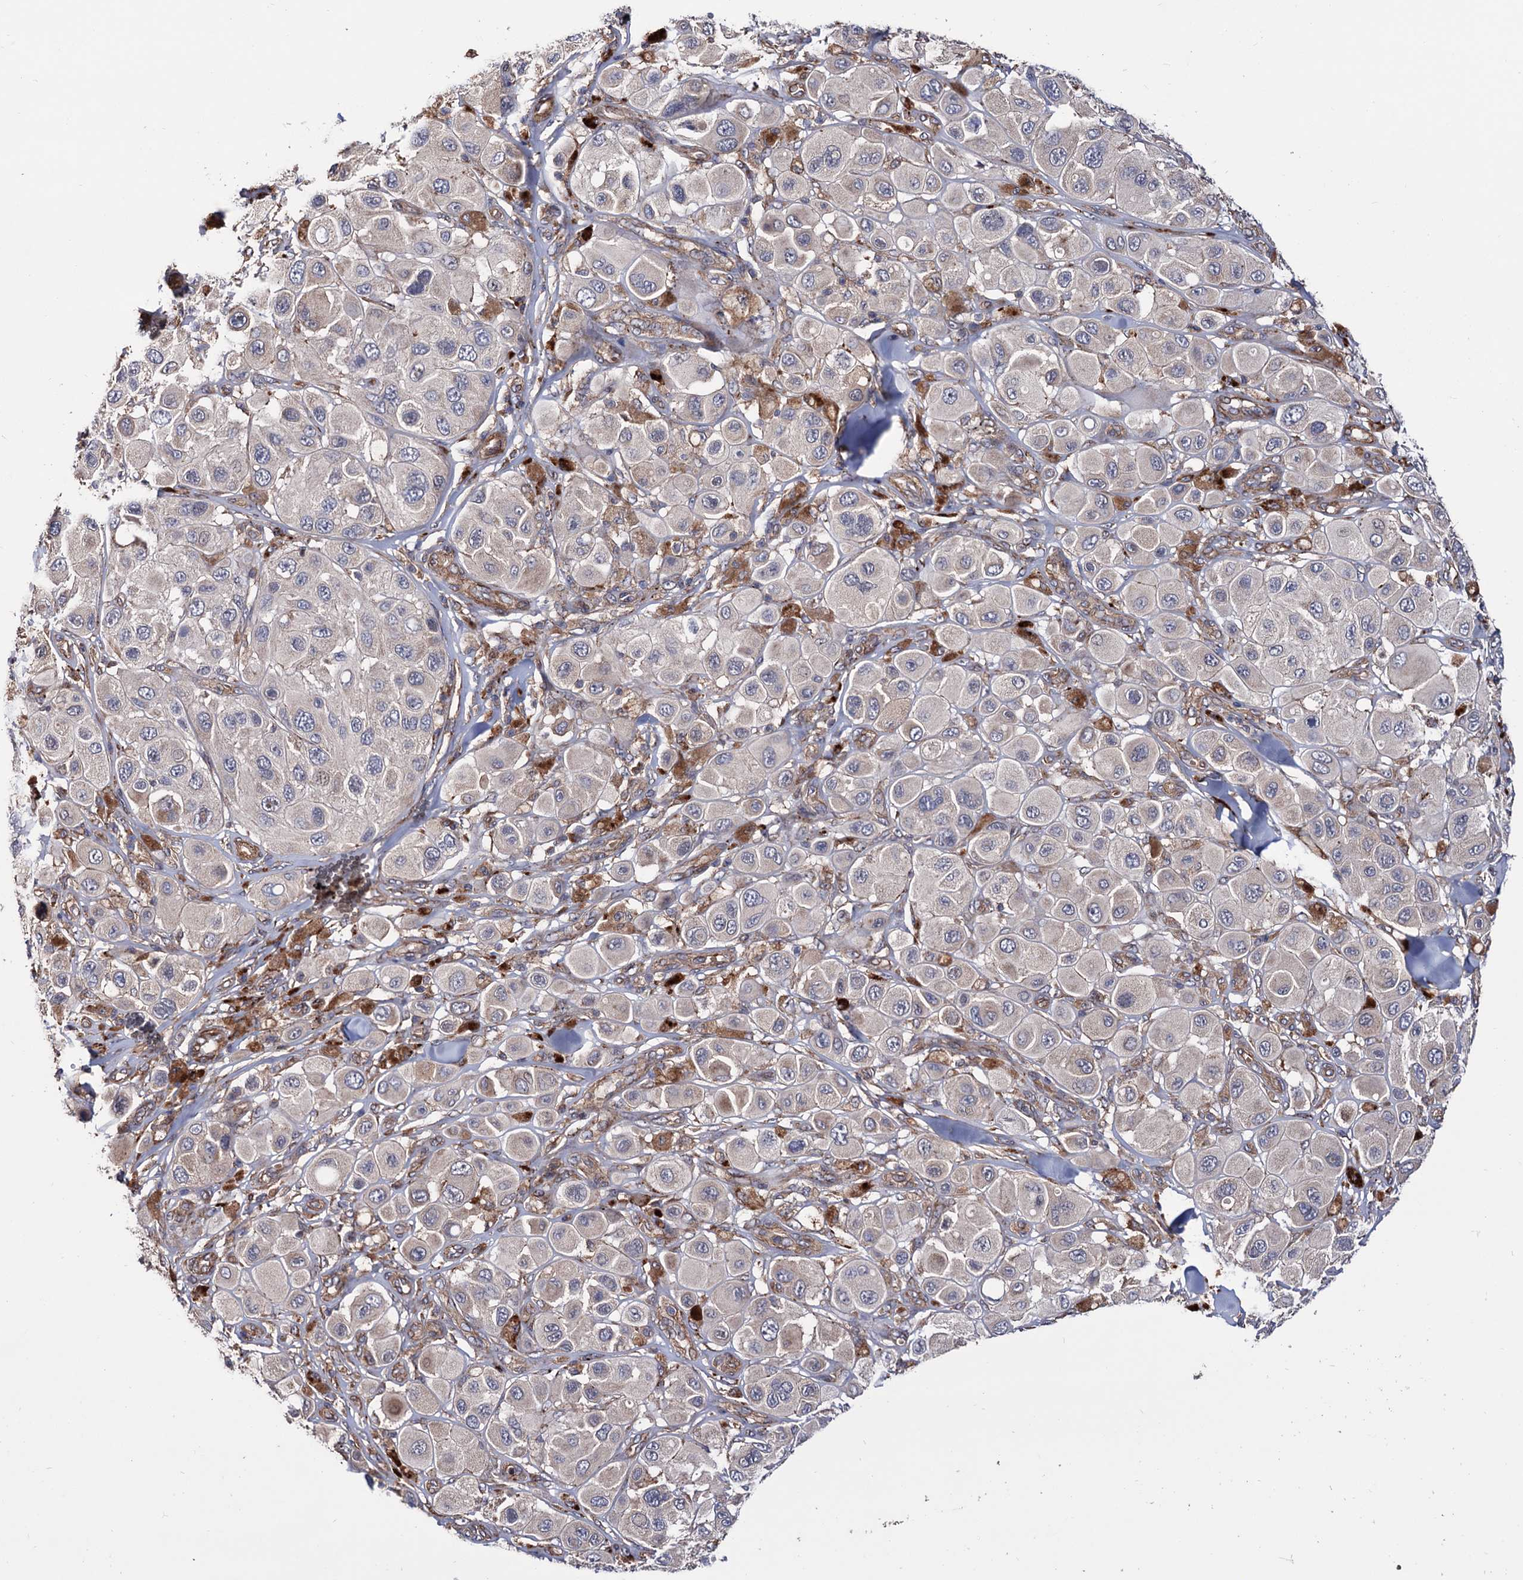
{"staining": {"intensity": "negative", "quantity": "none", "location": "none"}, "tissue": "melanoma", "cell_type": "Tumor cells", "image_type": "cancer", "snomed": [{"axis": "morphology", "description": "Malignant melanoma, Metastatic site"}, {"axis": "topography", "description": "Skin"}], "caption": "This is an immunohistochemistry (IHC) photomicrograph of human melanoma. There is no staining in tumor cells.", "gene": "FERMT2", "patient": {"sex": "male", "age": 41}}